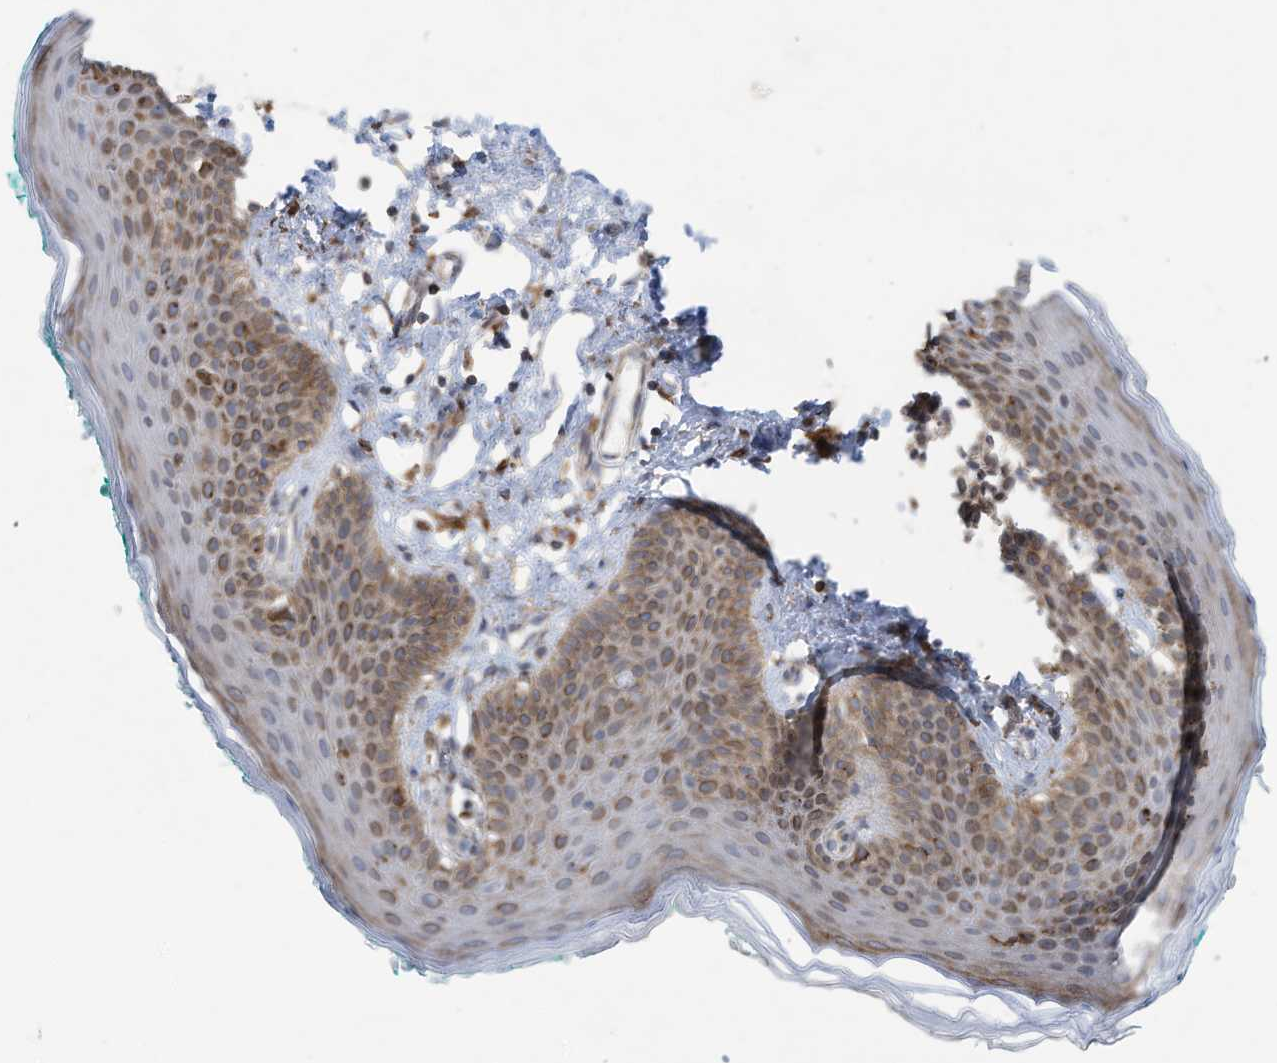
{"staining": {"intensity": "moderate", "quantity": ">75%", "location": "cytoplasmic/membranous"}, "tissue": "skin", "cell_type": "Epidermal cells", "image_type": "normal", "snomed": [{"axis": "morphology", "description": "Normal tissue, NOS"}, {"axis": "topography", "description": "Vulva"}], "caption": "An immunohistochemistry (IHC) histopathology image of unremarkable tissue is shown. Protein staining in brown shows moderate cytoplasmic/membranous positivity in skin within epidermal cells. (Brightfield microscopy of DAB IHC at high magnification).", "gene": "ZNF354C", "patient": {"sex": "female", "age": 66}}